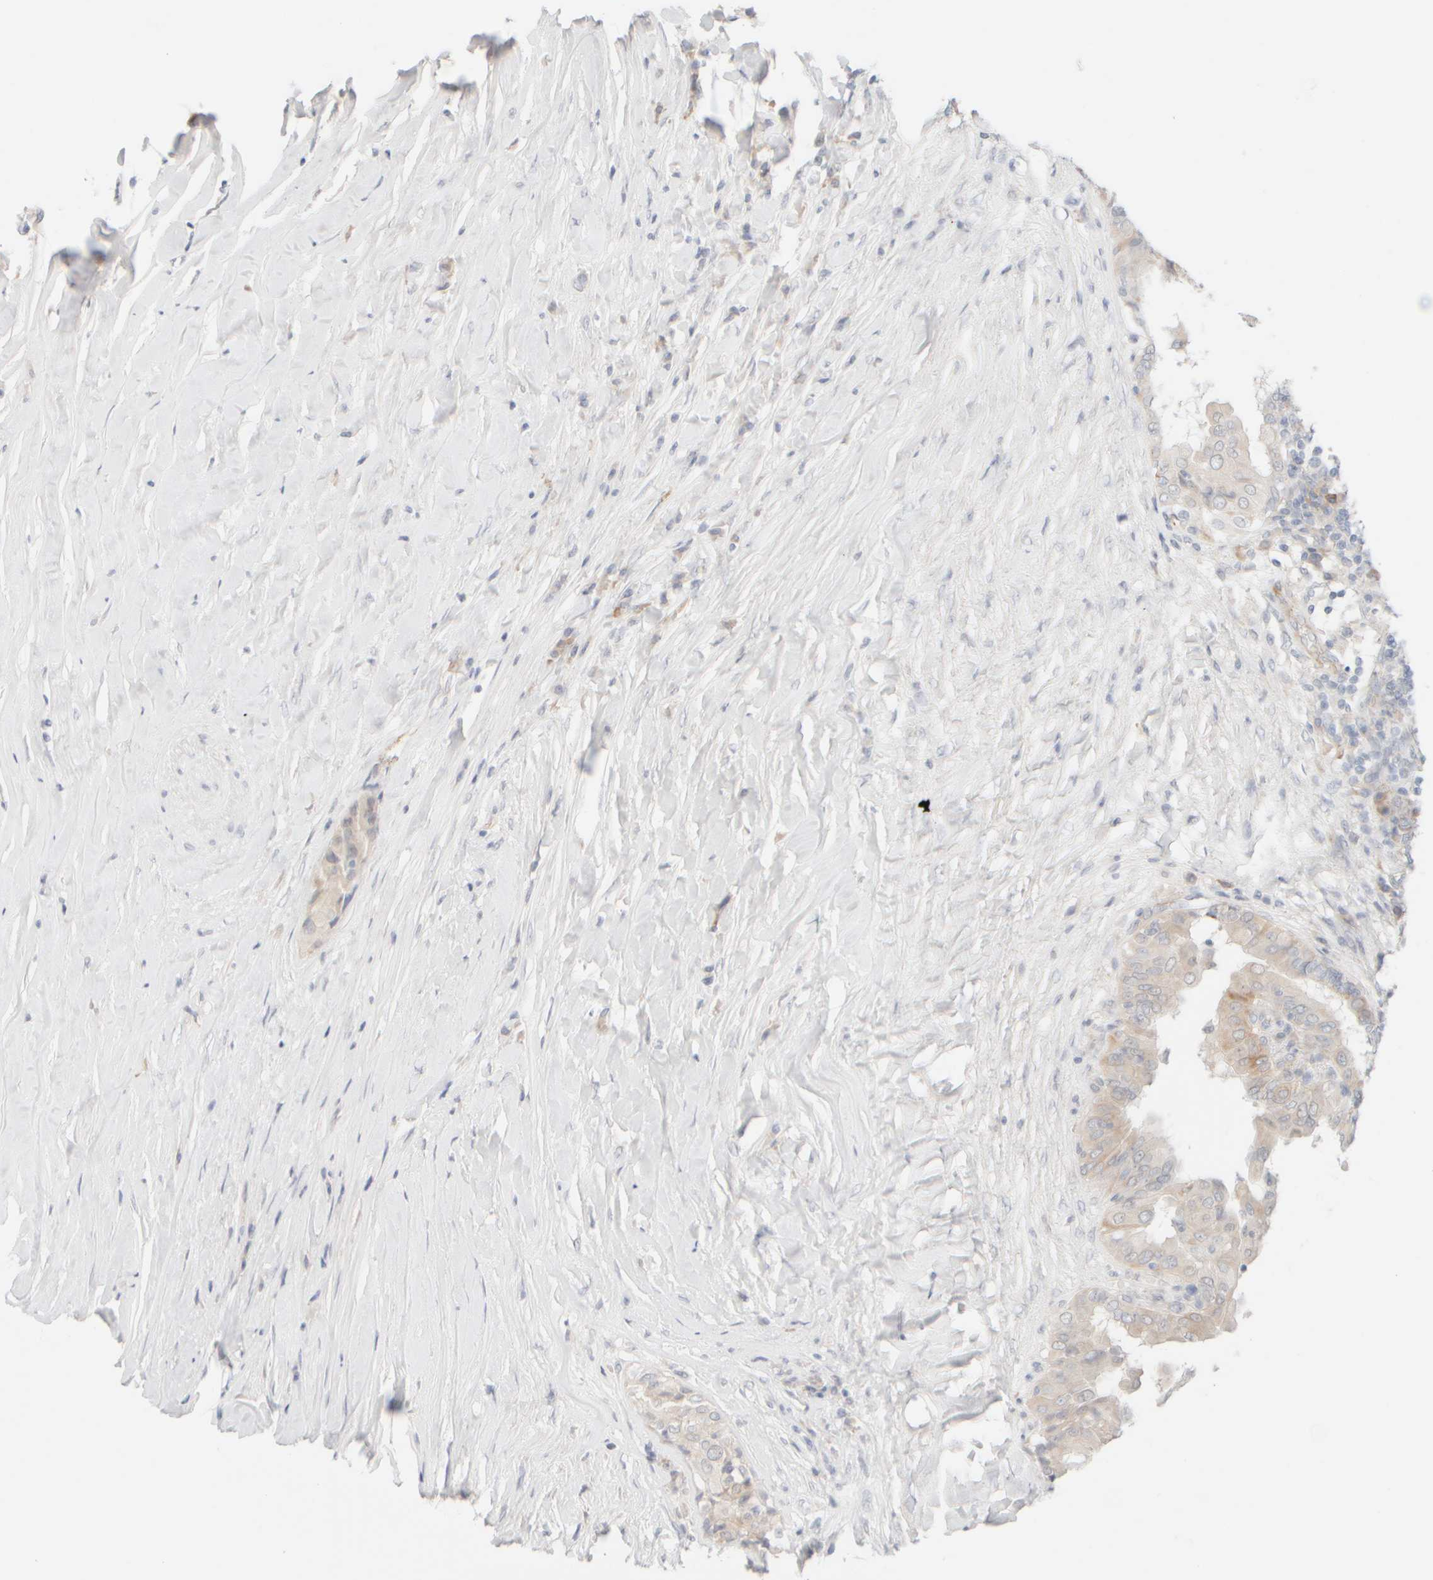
{"staining": {"intensity": "weak", "quantity": ">75%", "location": "cytoplasmic/membranous"}, "tissue": "thyroid cancer", "cell_type": "Tumor cells", "image_type": "cancer", "snomed": [{"axis": "morphology", "description": "Papillary adenocarcinoma, NOS"}, {"axis": "topography", "description": "Thyroid gland"}], "caption": "Thyroid papillary adenocarcinoma was stained to show a protein in brown. There is low levels of weak cytoplasmic/membranous staining in about >75% of tumor cells.", "gene": "UNC13B", "patient": {"sex": "male", "age": 33}}